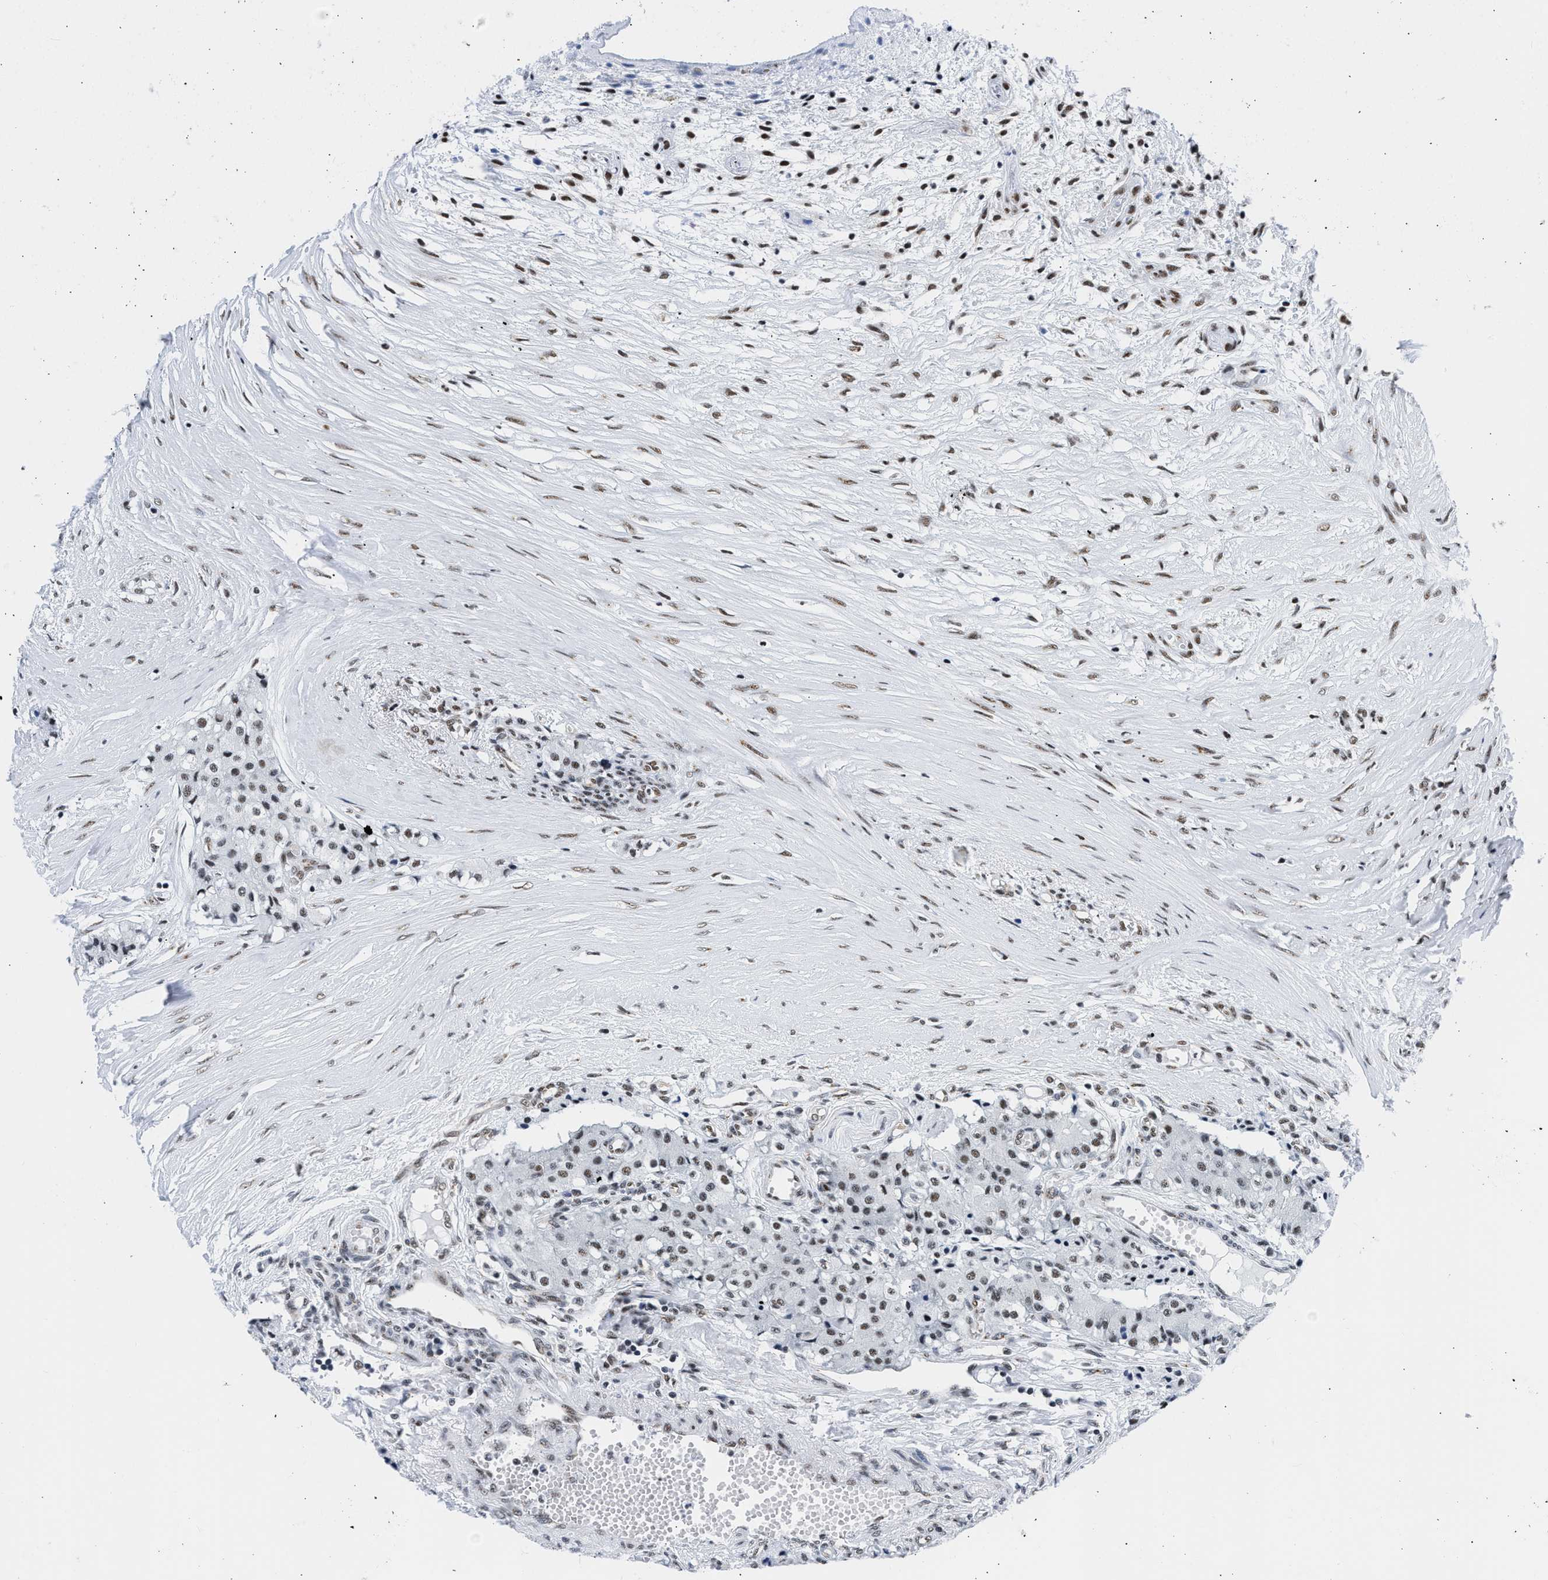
{"staining": {"intensity": "moderate", "quantity": ">75%", "location": "nuclear"}, "tissue": "carcinoid", "cell_type": "Tumor cells", "image_type": "cancer", "snomed": [{"axis": "morphology", "description": "Carcinoid, malignant, NOS"}, {"axis": "topography", "description": "Colon"}], "caption": "A medium amount of moderate nuclear expression is seen in approximately >75% of tumor cells in carcinoid tissue.", "gene": "RBM8A", "patient": {"sex": "female", "age": 52}}